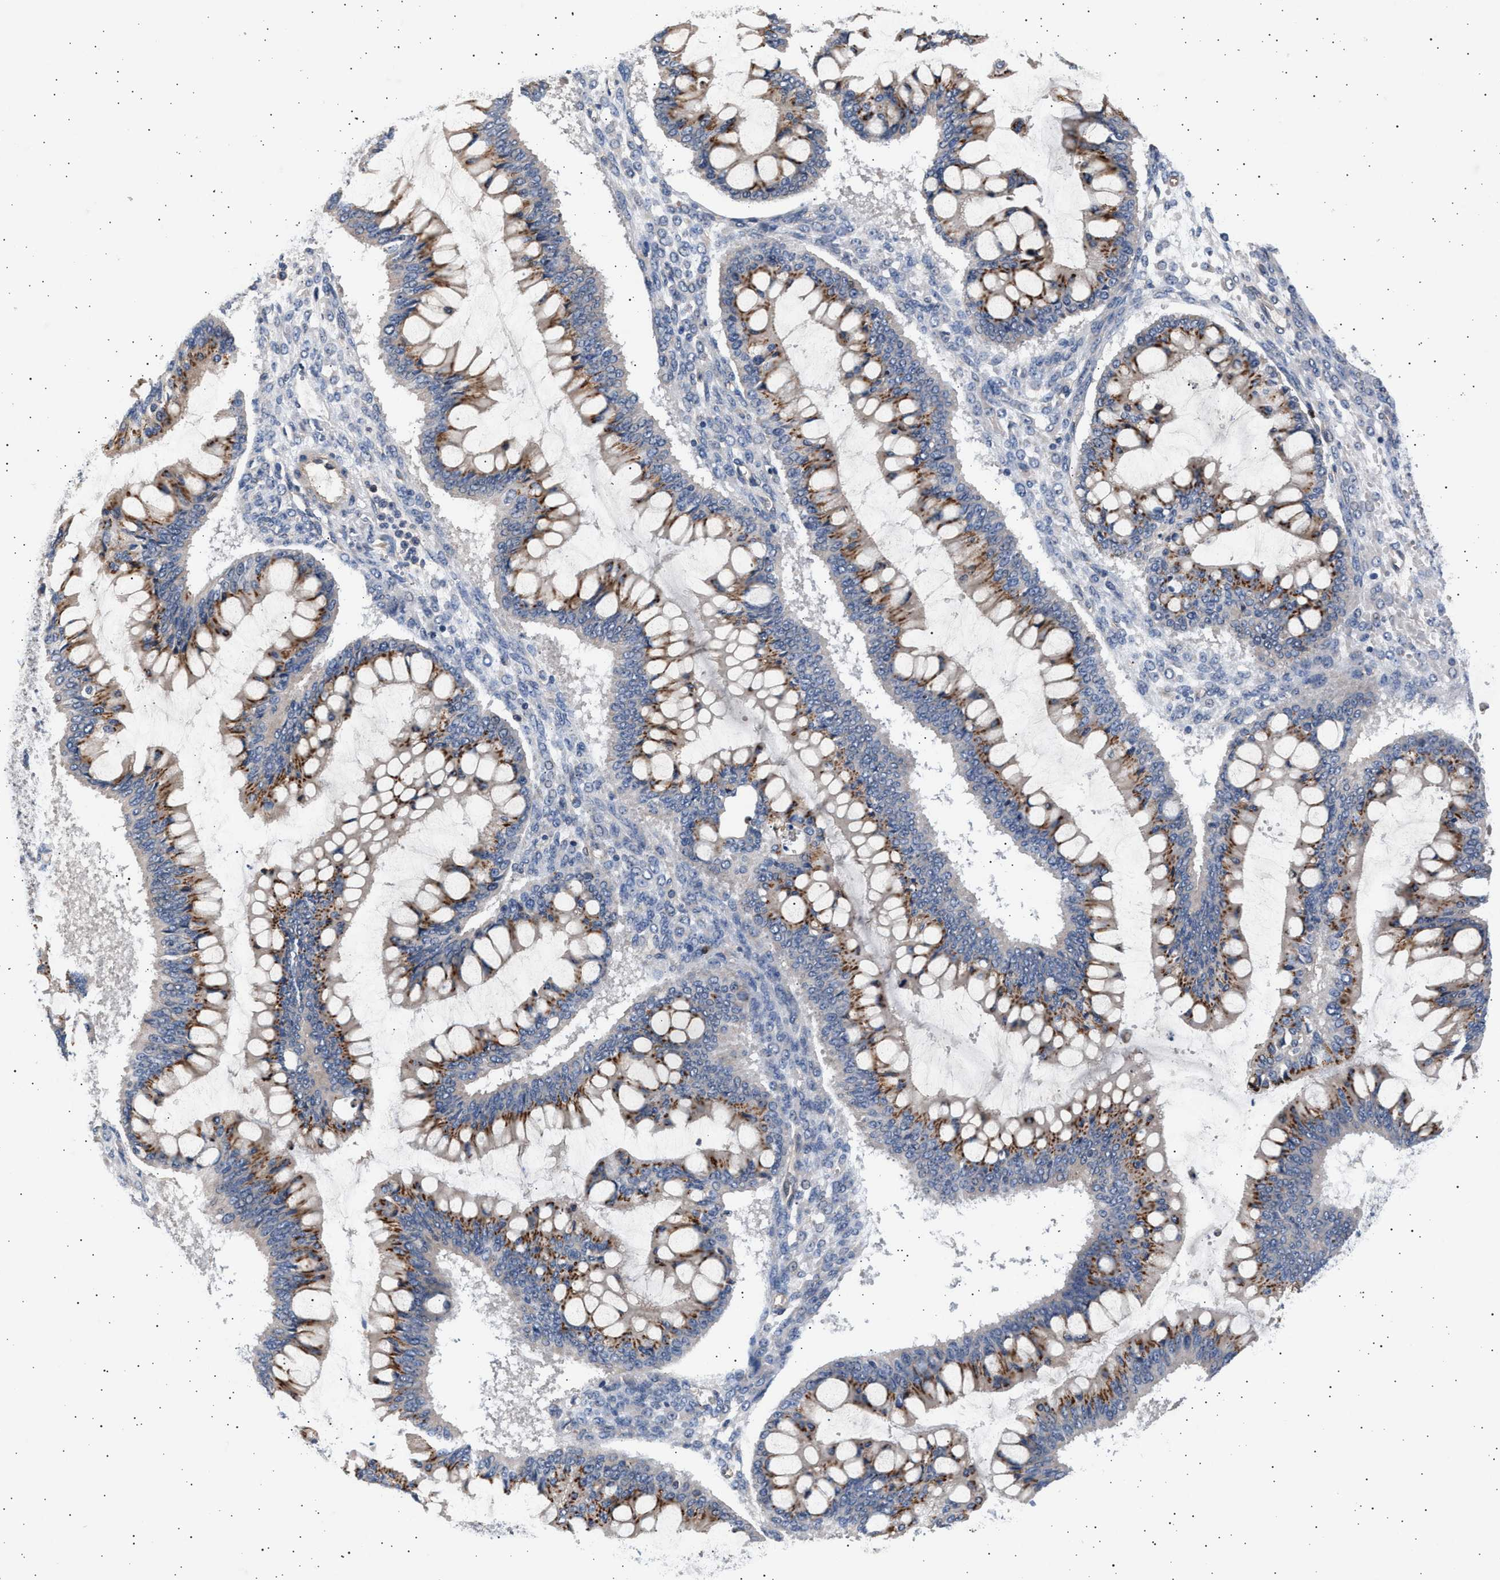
{"staining": {"intensity": "moderate", "quantity": ">75%", "location": "cytoplasmic/membranous"}, "tissue": "ovarian cancer", "cell_type": "Tumor cells", "image_type": "cancer", "snomed": [{"axis": "morphology", "description": "Cystadenocarcinoma, mucinous, NOS"}, {"axis": "topography", "description": "Ovary"}], "caption": "Protein staining of ovarian cancer (mucinous cystadenocarcinoma) tissue shows moderate cytoplasmic/membranous expression in about >75% of tumor cells. Using DAB (brown) and hematoxylin (blue) stains, captured at high magnification using brightfield microscopy.", "gene": "GRAP2", "patient": {"sex": "female", "age": 73}}